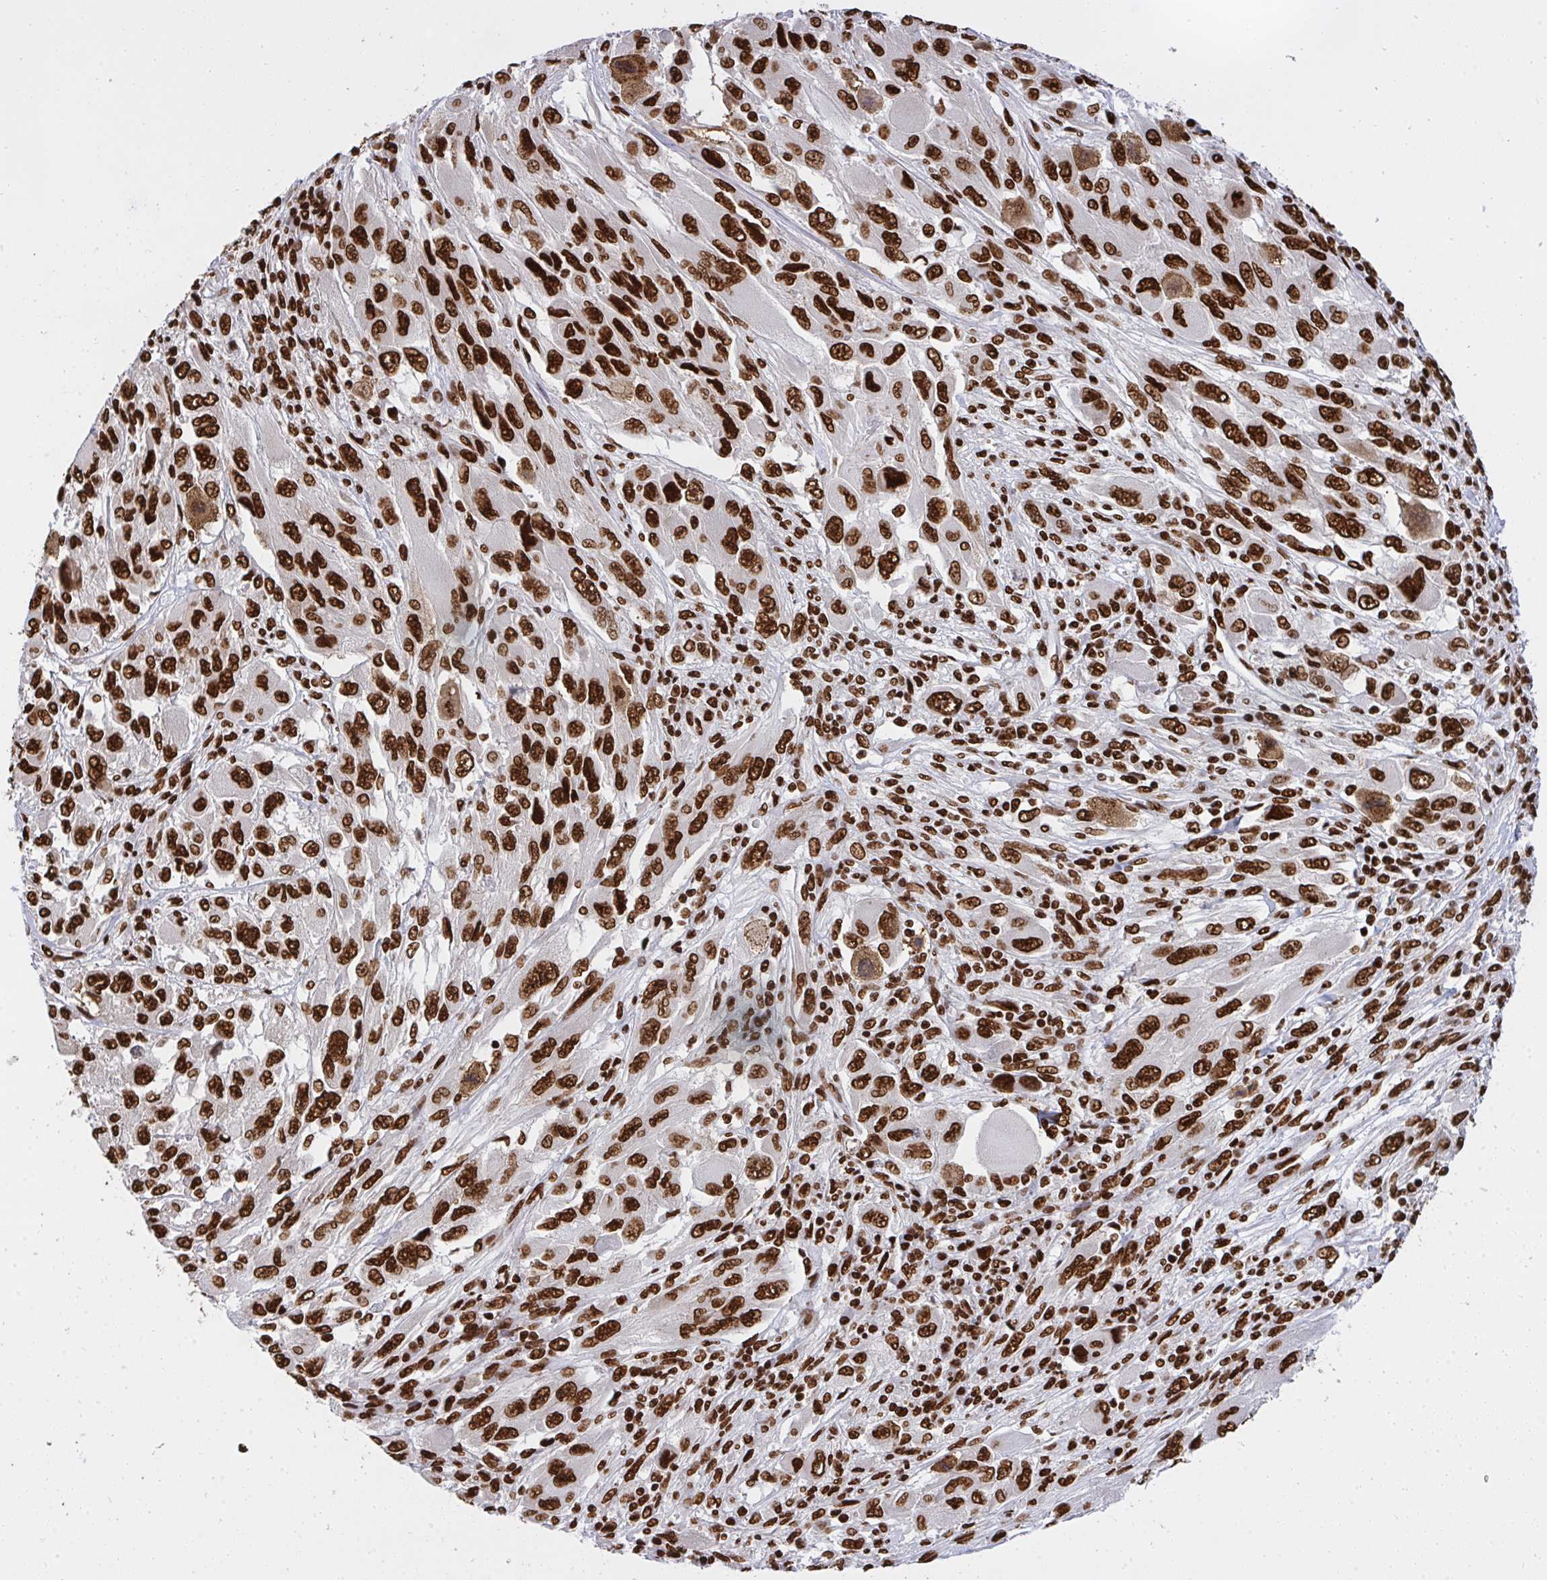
{"staining": {"intensity": "strong", "quantity": ">75%", "location": "nuclear"}, "tissue": "melanoma", "cell_type": "Tumor cells", "image_type": "cancer", "snomed": [{"axis": "morphology", "description": "Malignant melanoma, NOS"}, {"axis": "topography", "description": "Skin"}], "caption": "An IHC micrograph of tumor tissue is shown. Protein staining in brown shows strong nuclear positivity in malignant melanoma within tumor cells.", "gene": "HNRNPL", "patient": {"sex": "female", "age": 91}}